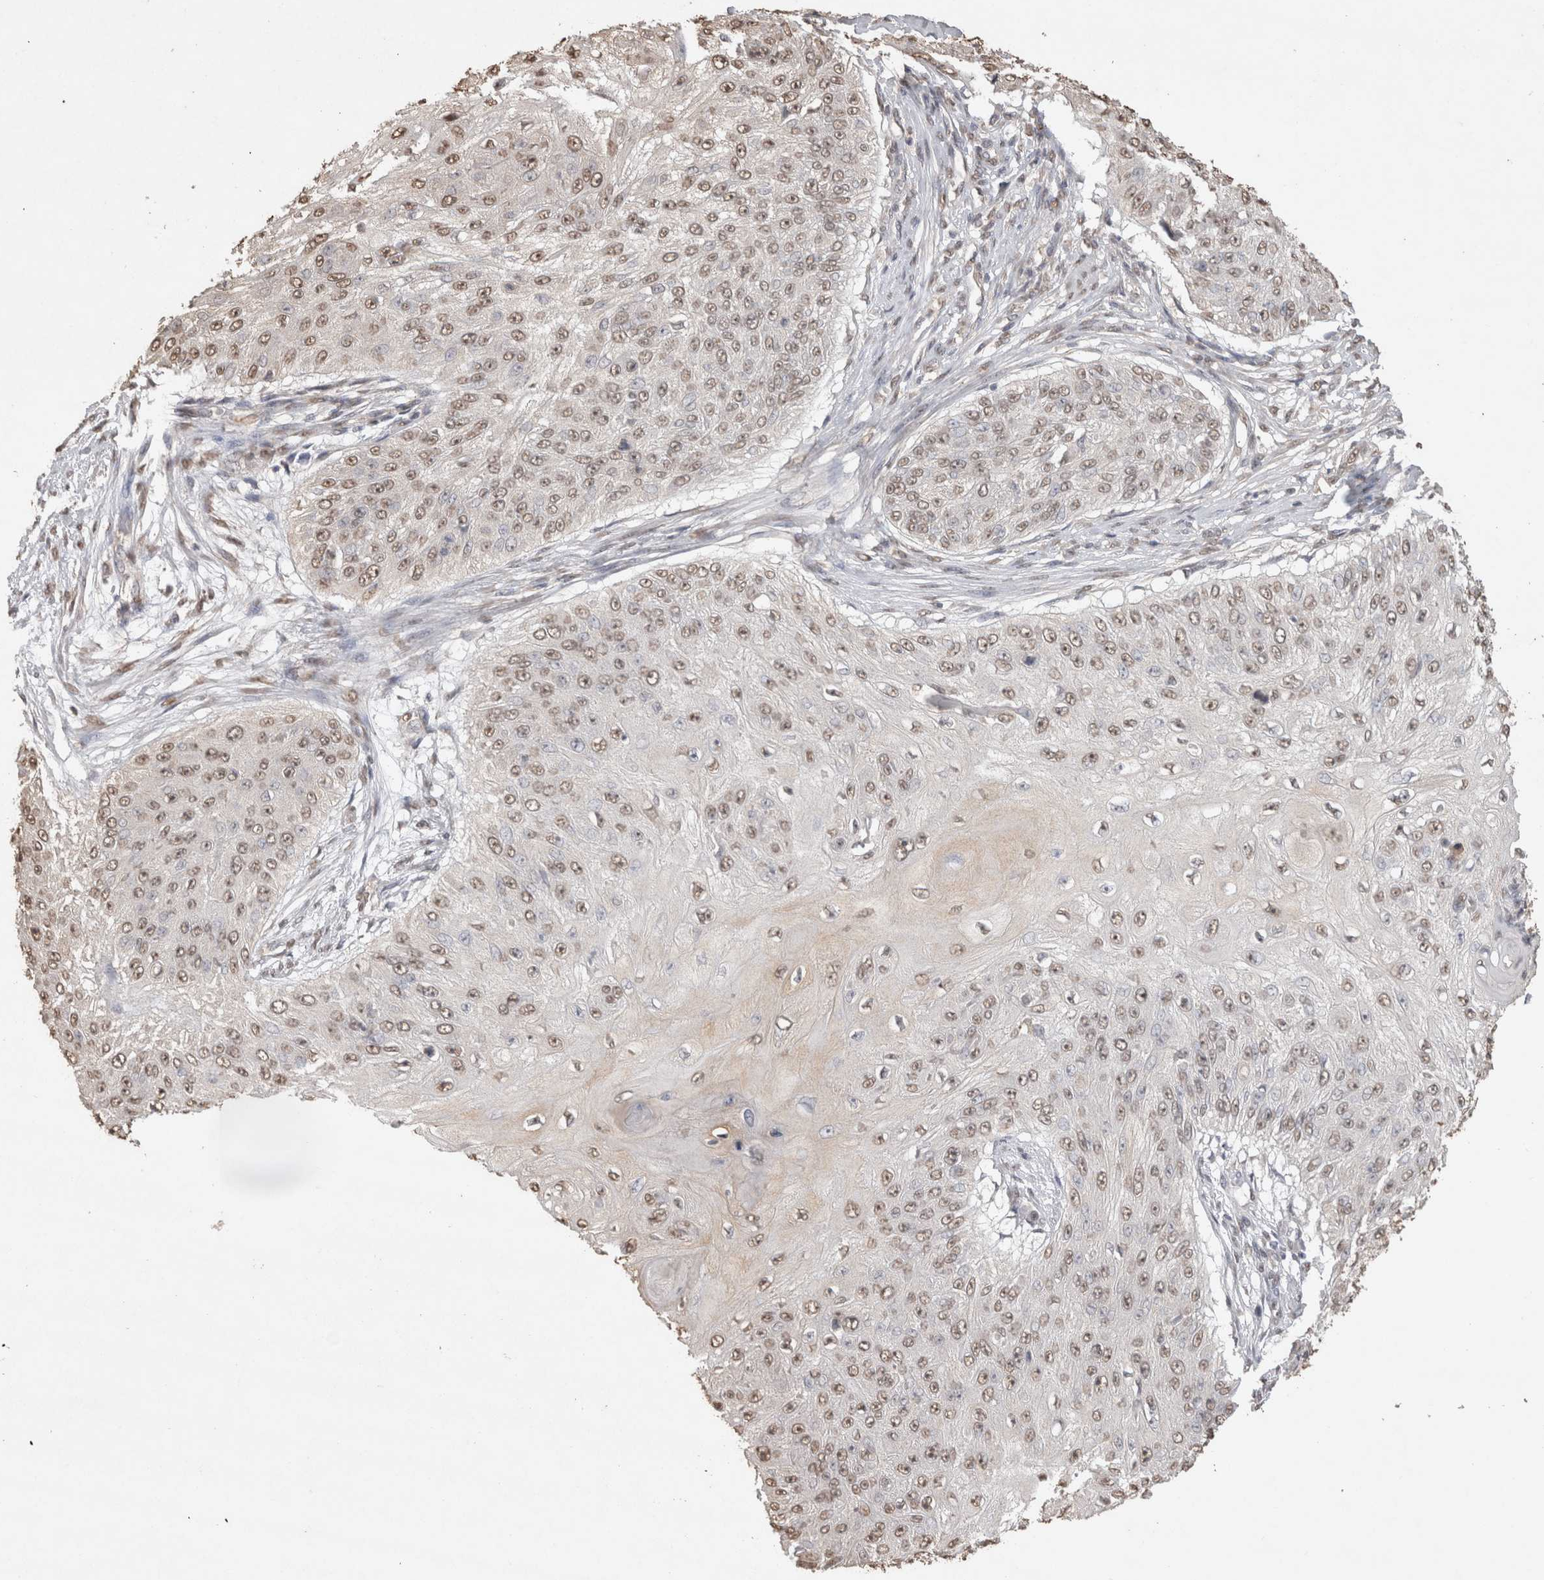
{"staining": {"intensity": "weak", "quantity": ">75%", "location": "nuclear"}, "tissue": "skin cancer", "cell_type": "Tumor cells", "image_type": "cancer", "snomed": [{"axis": "morphology", "description": "Squamous cell carcinoma, NOS"}, {"axis": "topography", "description": "Skin"}], "caption": "Tumor cells display low levels of weak nuclear expression in about >75% of cells in human squamous cell carcinoma (skin).", "gene": "MLX", "patient": {"sex": "female", "age": 80}}